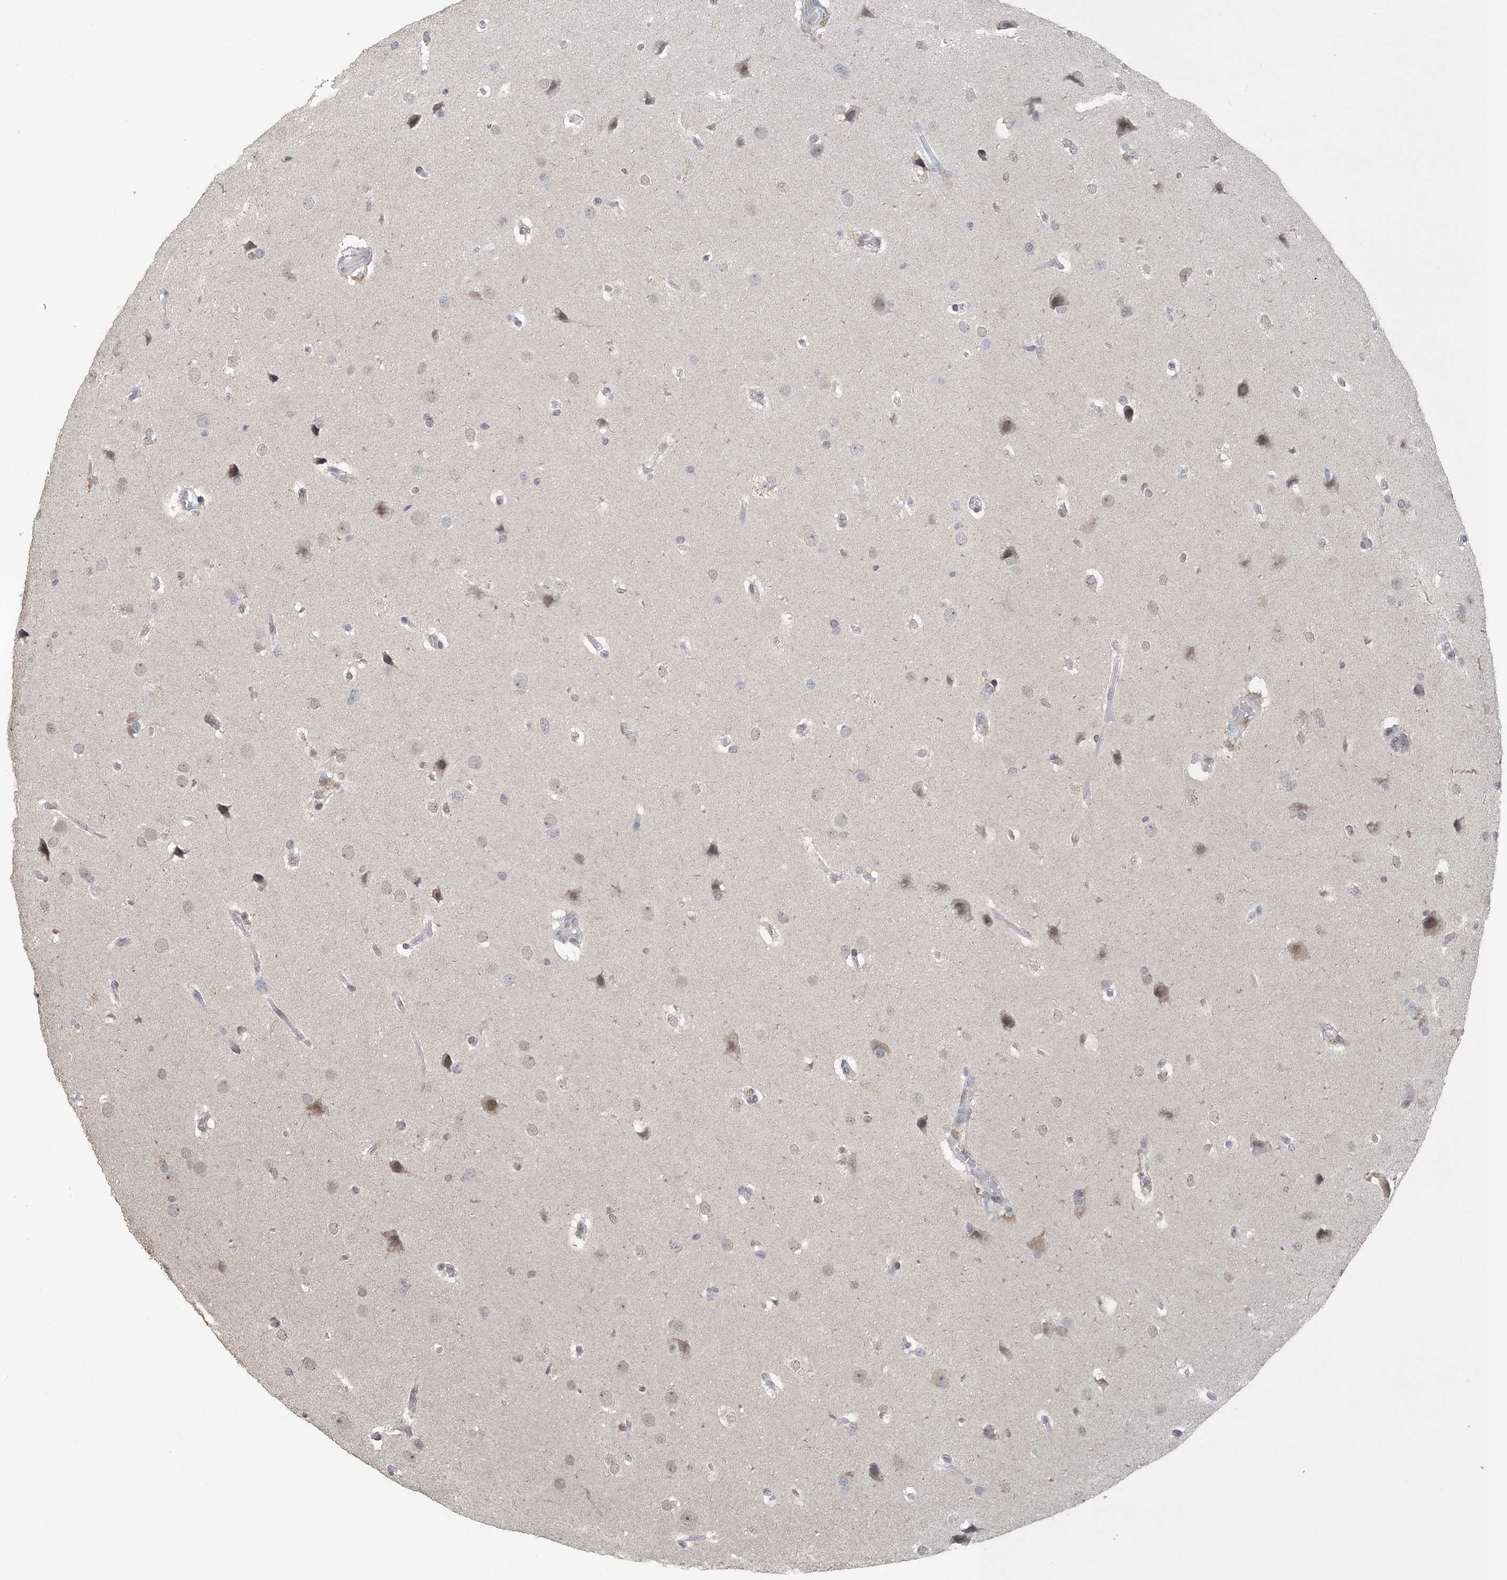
{"staining": {"intensity": "weak", "quantity": "<25%", "location": "nuclear"}, "tissue": "glioma", "cell_type": "Tumor cells", "image_type": "cancer", "snomed": [{"axis": "morphology", "description": "Glioma, malignant, Low grade"}, {"axis": "topography", "description": "Brain"}], "caption": "Micrograph shows no significant protein expression in tumor cells of malignant low-grade glioma.", "gene": "MBD2", "patient": {"sex": "female", "age": 37}}